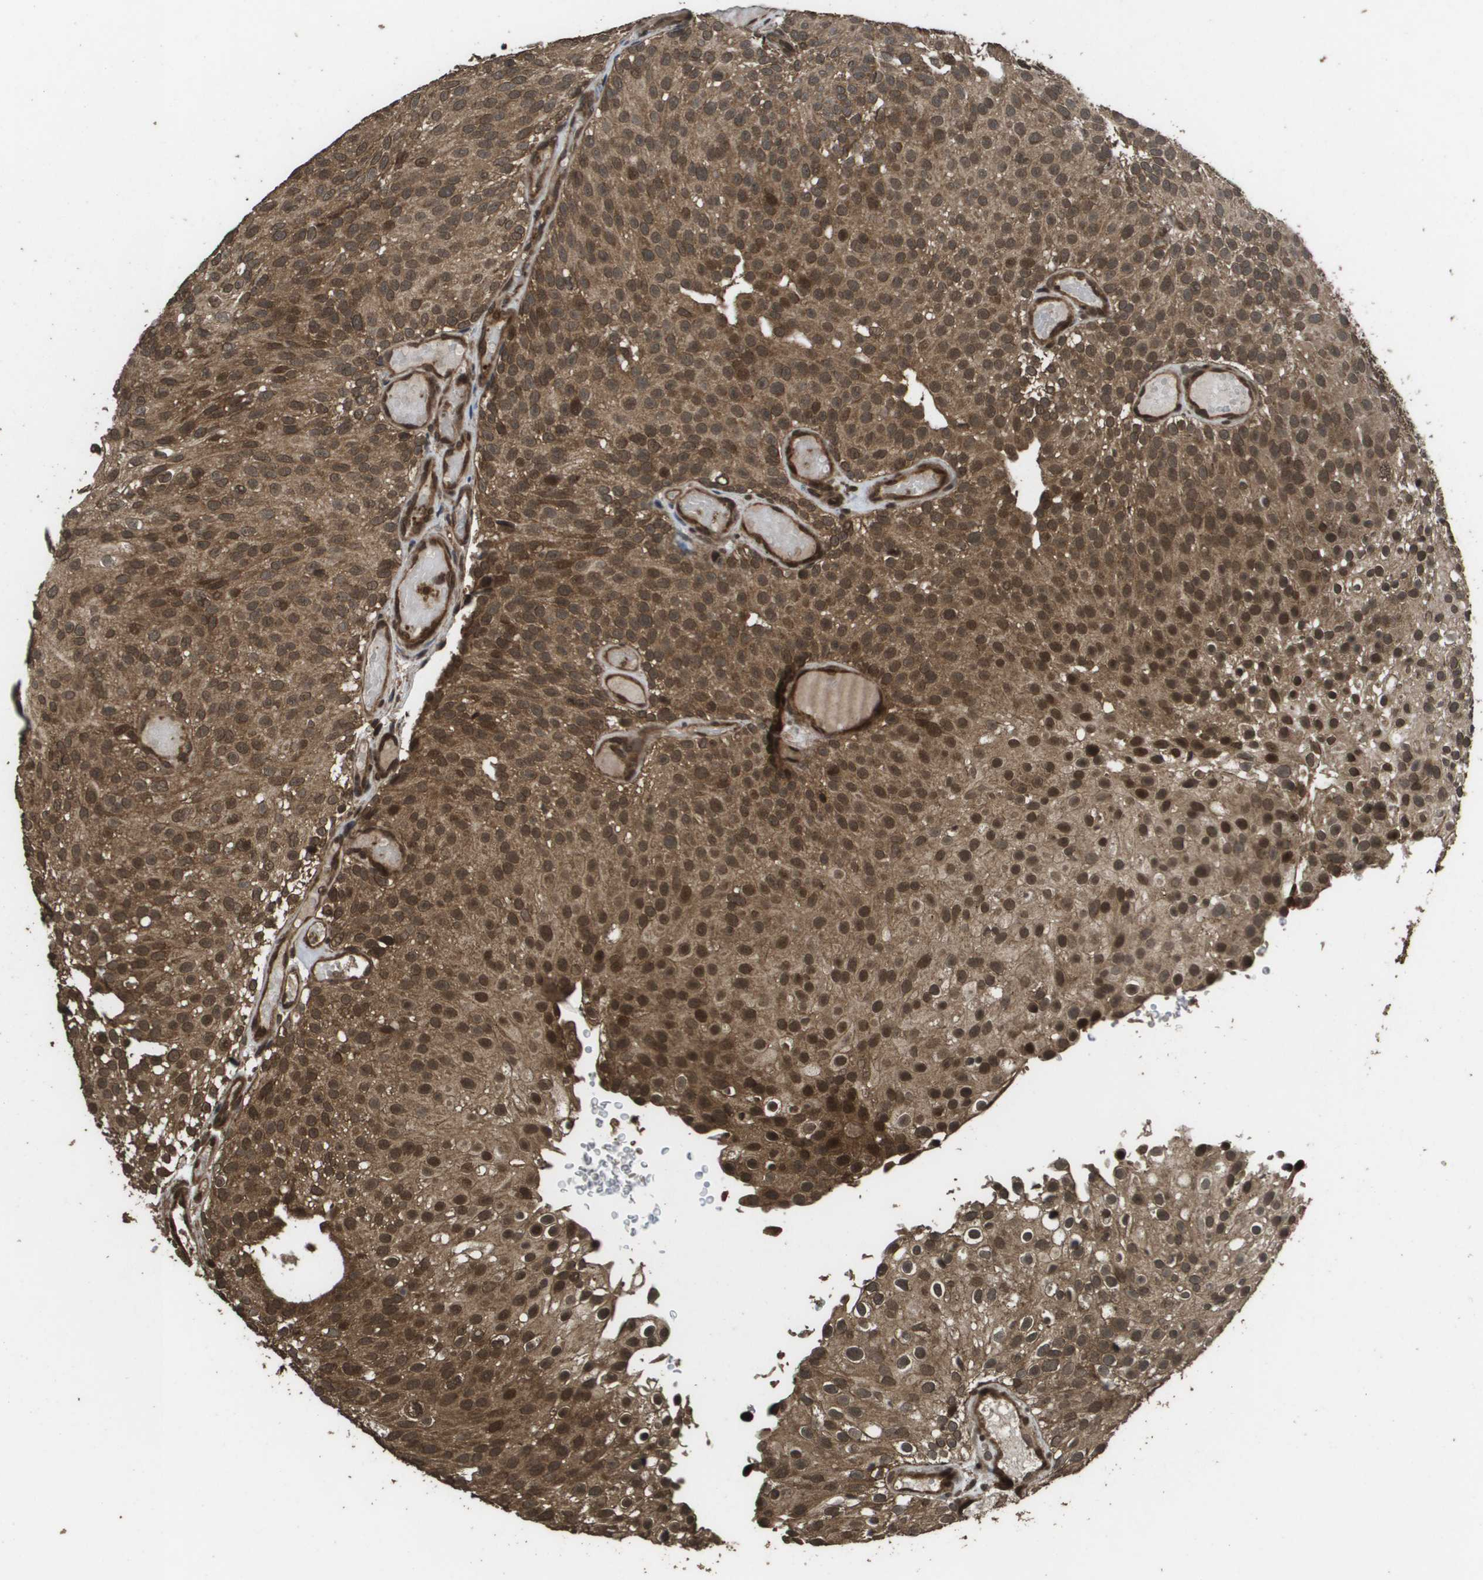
{"staining": {"intensity": "moderate", "quantity": ">75%", "location": "cytoplasmic/membranous,nuclear"}, "tissue": "urothelial cancer", "cell_type": "Tumor cells", "image_type": "cancer", "snomed": [{"axis": "morphology", "description": "Urothelial carcinoma, Low grade"}, {"axis": "topography", "description": "Urinary bladder"}], "caption": "Brown immunohistochemical staining in urothelial cancer demonstrates moderate cytoplasmic/membranous and nuclear expression in about >75% of tumor cells.", "gene": "AXIN2", "patient": {"sex": "male", "age": 78}}